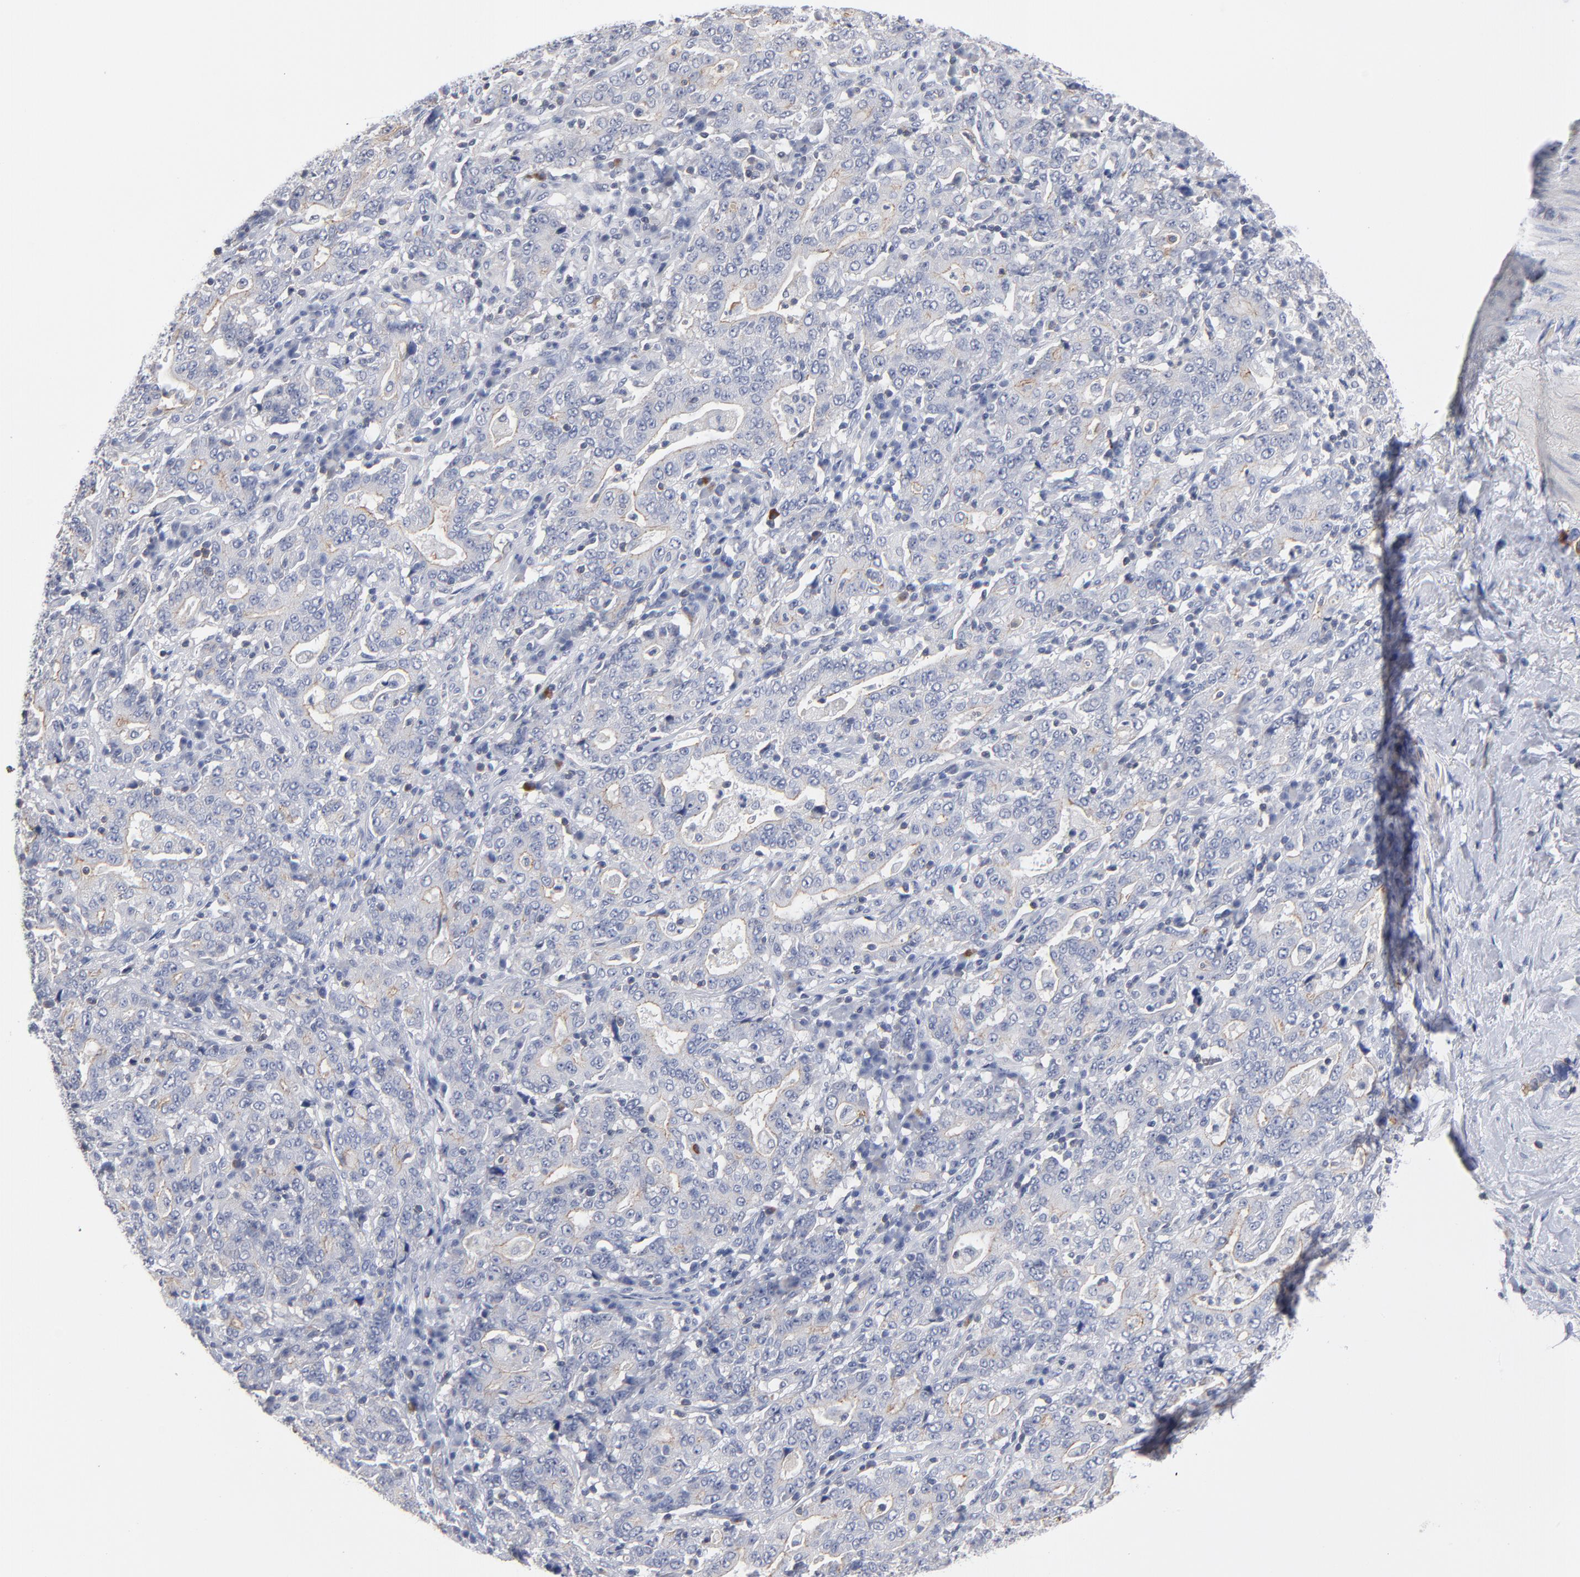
{"staining": {"intensity": "weak", "quantity": "<25%", "location": "cytoplasmic/membranous"}, "tissue": "stomach cancer", "cell_type": "Tumor cells", "image_type": "cancer", "snomed": [{"axis": "morphology", "description": "Normal tissue, NOS"}, {"axis": "morphology", "description": "Adenocarcinoma, NOS"}, {"axis": "topography", "description": "Stomach, upper"}, {"axis": "topography", "description": "Stomach"}], "caption": "This micrograph is of stomach cancer (adenocarcinoma) stained with immunohistochemistry (IHC) to label a protein in brown with the nuclei are counter-stained blue. There is no expression in tumor cells. (Stains: DAB immunohistochemistry with hematoxylin counter stain, Microscopy: brightfield microscopy at high magnification).", "gene": "PDLIM2", "patient": {"sex": "male", "age": 59}}